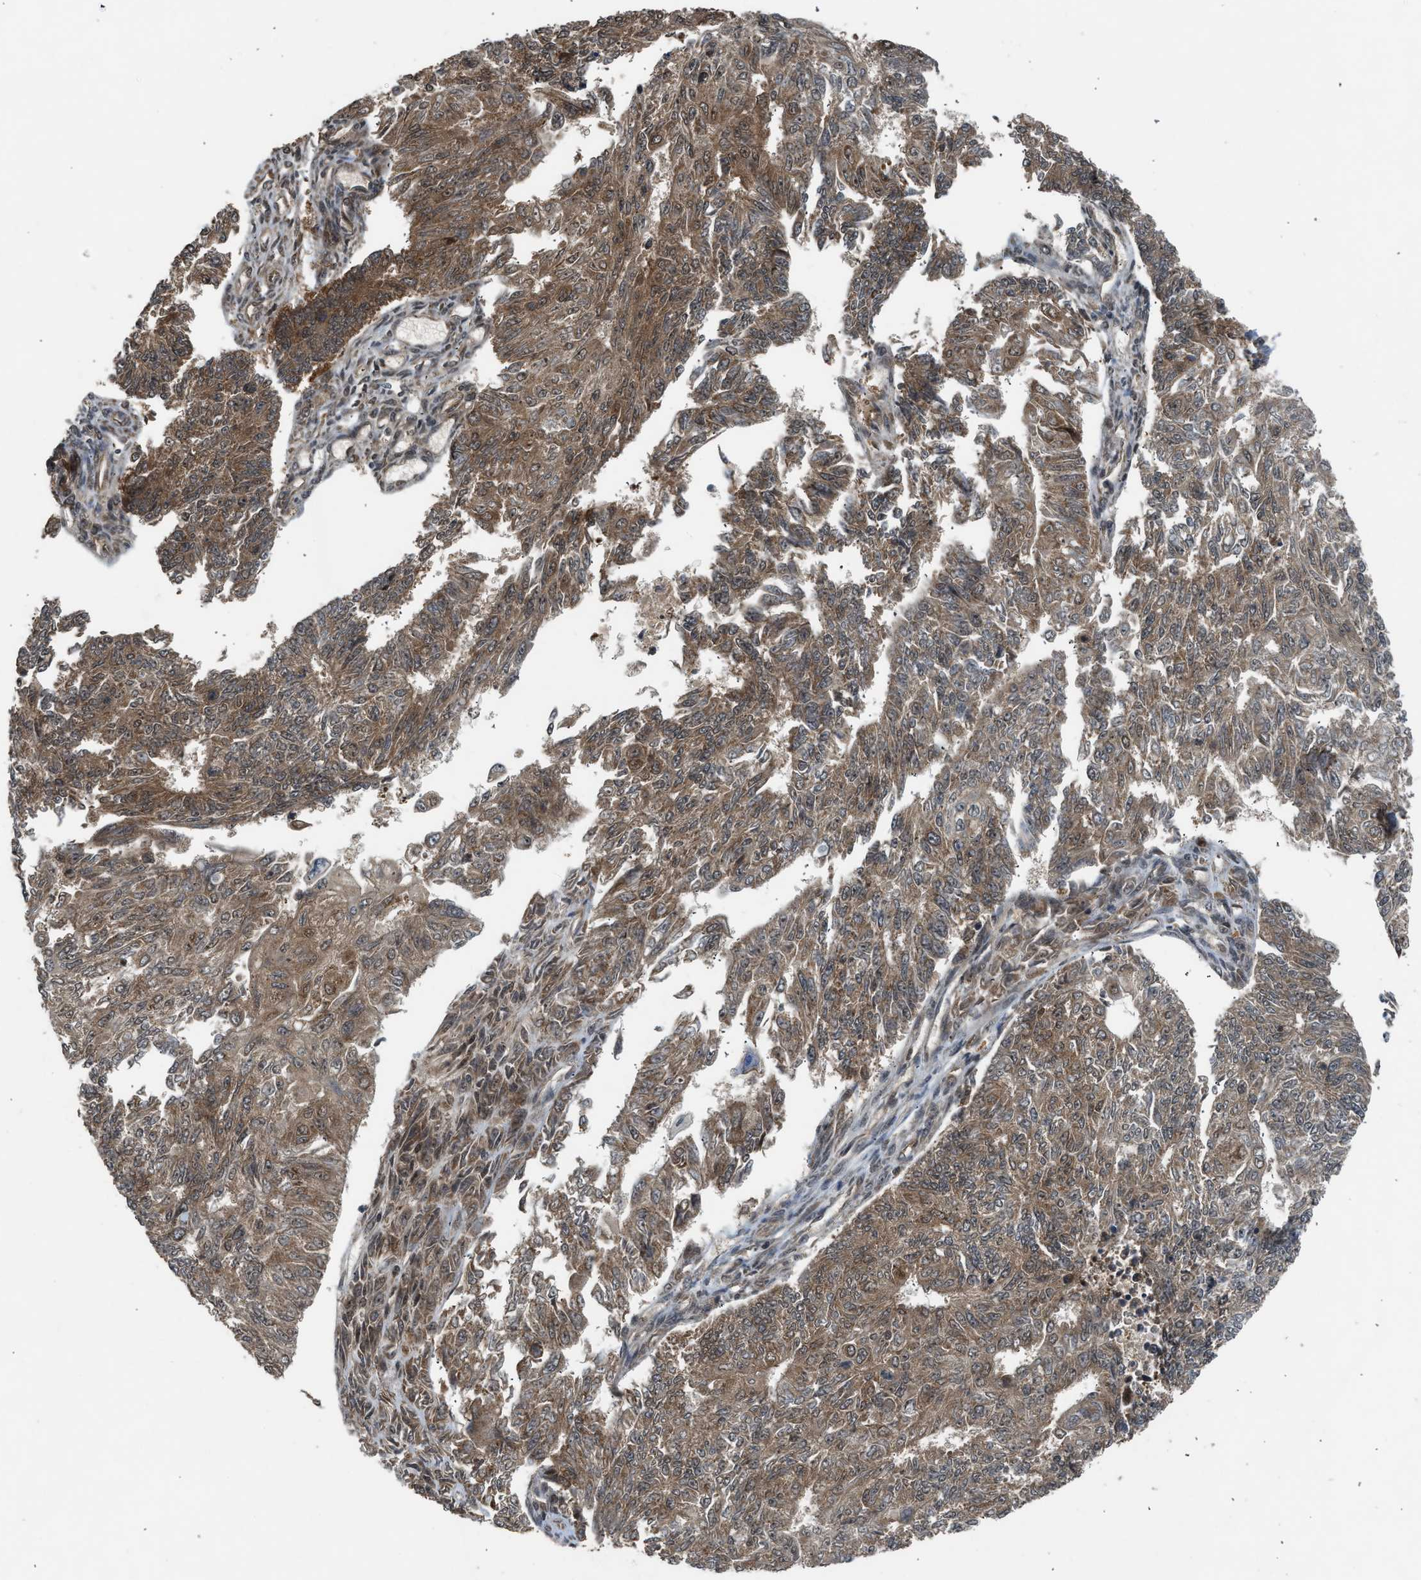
{"staining": {"intensity": "moderate", "quantity": ">75%", "location": "cytoplasmic/membranous"}, "tissue": "endometrial cancer", "cell_type": "Tumor cells", "image_type": "cancer", "snomed": [{"axis": "morphology", "description": "Adenocarcinoma, NOS"}, {"axis": "topography", "description": "Endometrium"}], "caption": "Immunohistochemistry (DAB (3,3'-diaminobenzidine)) staining of human endometrial cancer (adenocarcinoma) shows moderate cytoplasmic/membranous protein positivity in about >75% of tumor cells.", "gene": "TXNL1", "patient": {"sex": "female", "age": 32}}